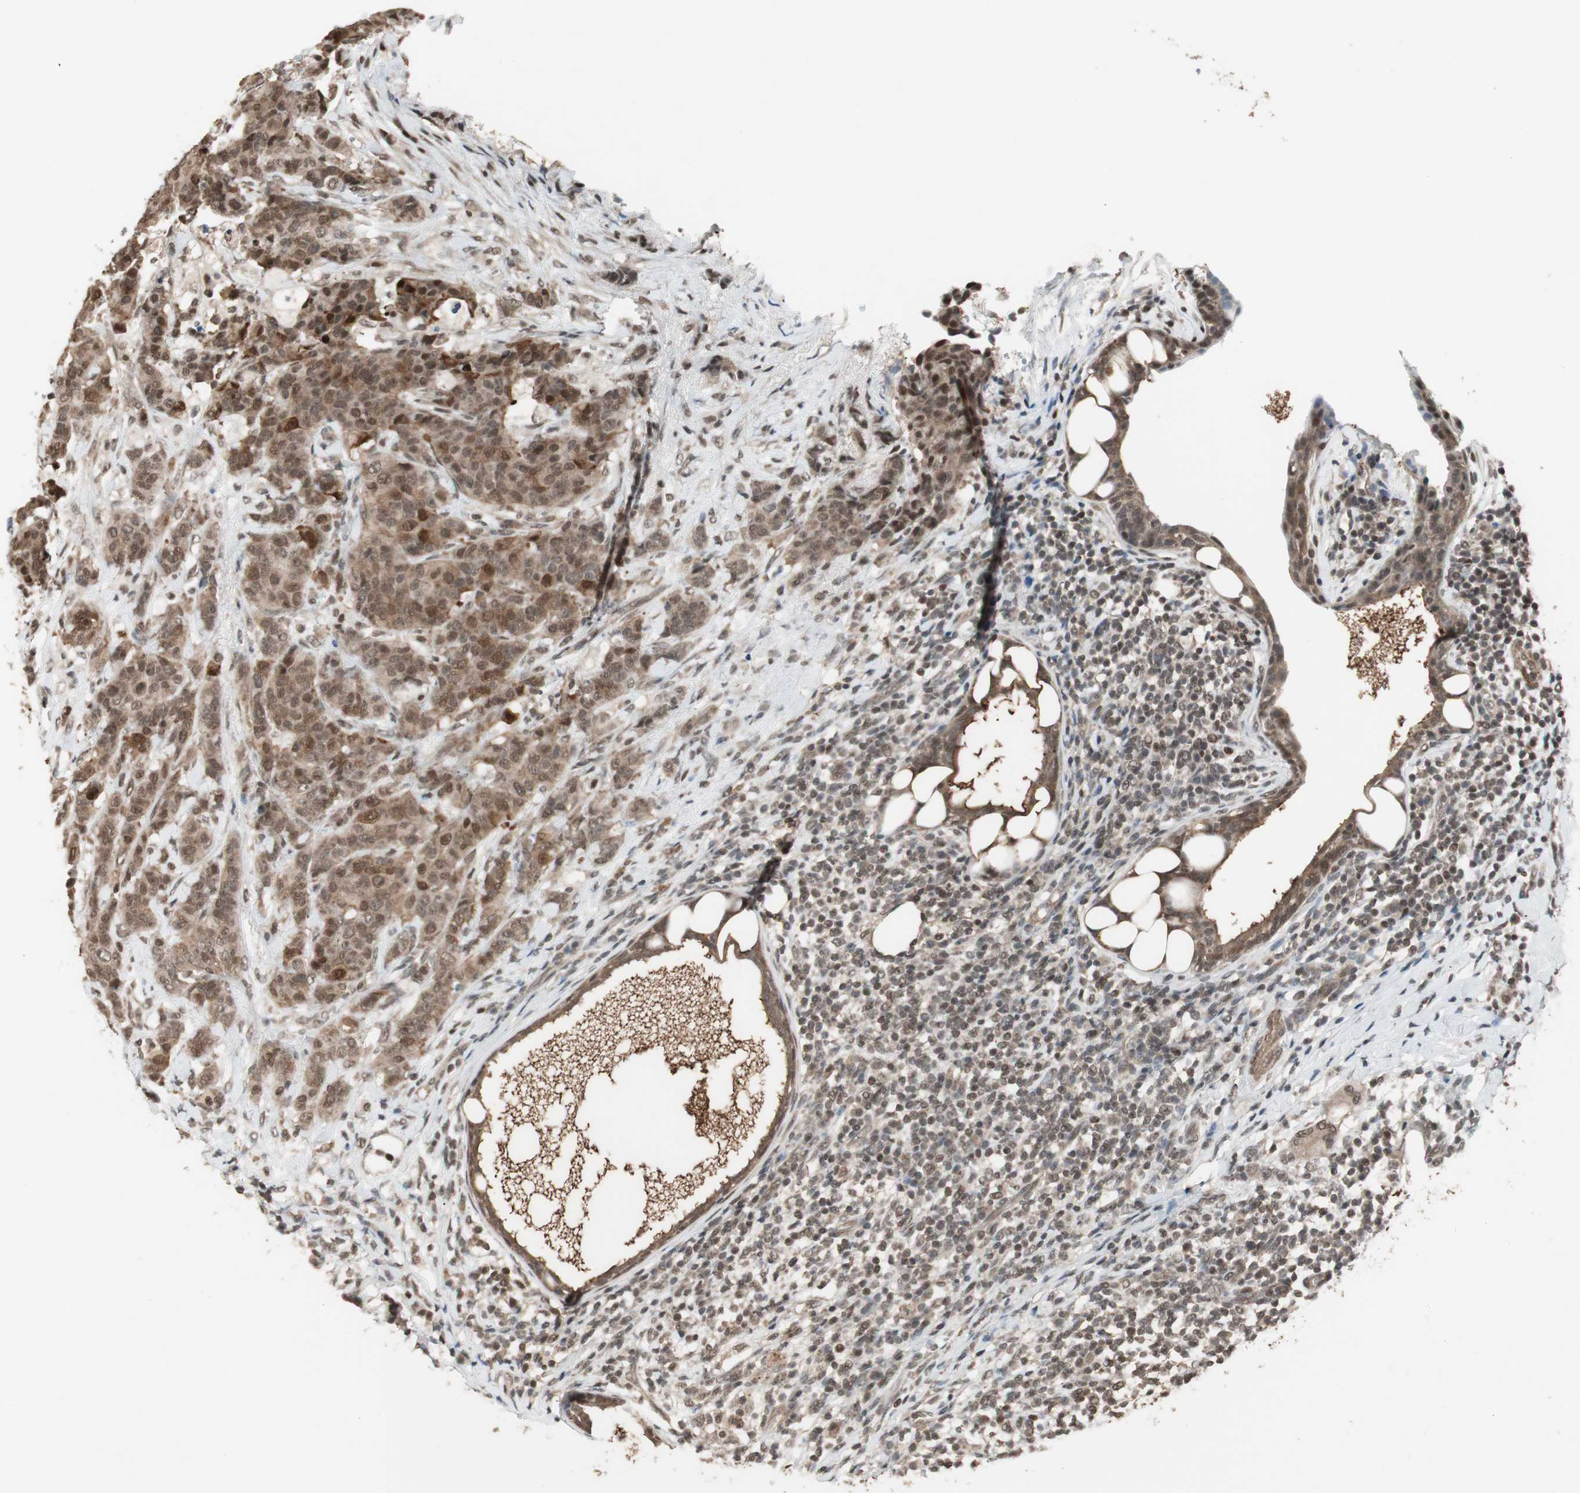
{"staining": {"intensity": "moderate", "quantity": ">75%", "location": "cytoplasmic/membranous,nuclear"}, "tissue": "breast cancer", "cell_type": "Tumor cells", "image_type": "cancer", "snomed": [{"axis": "morphology", "description": "Duct carcinoma"}, {"axis": "topography", "description": "Breast"}], "caption": "Breast infiltrating ductal carcinoma stained with IHC demonstrates moderate cytoplasmic/membranous and nuclear positivity in approximately >75% of tumor cells.", "gene": "DRAP1", "patient": {"sex": "female", "age": 40}}